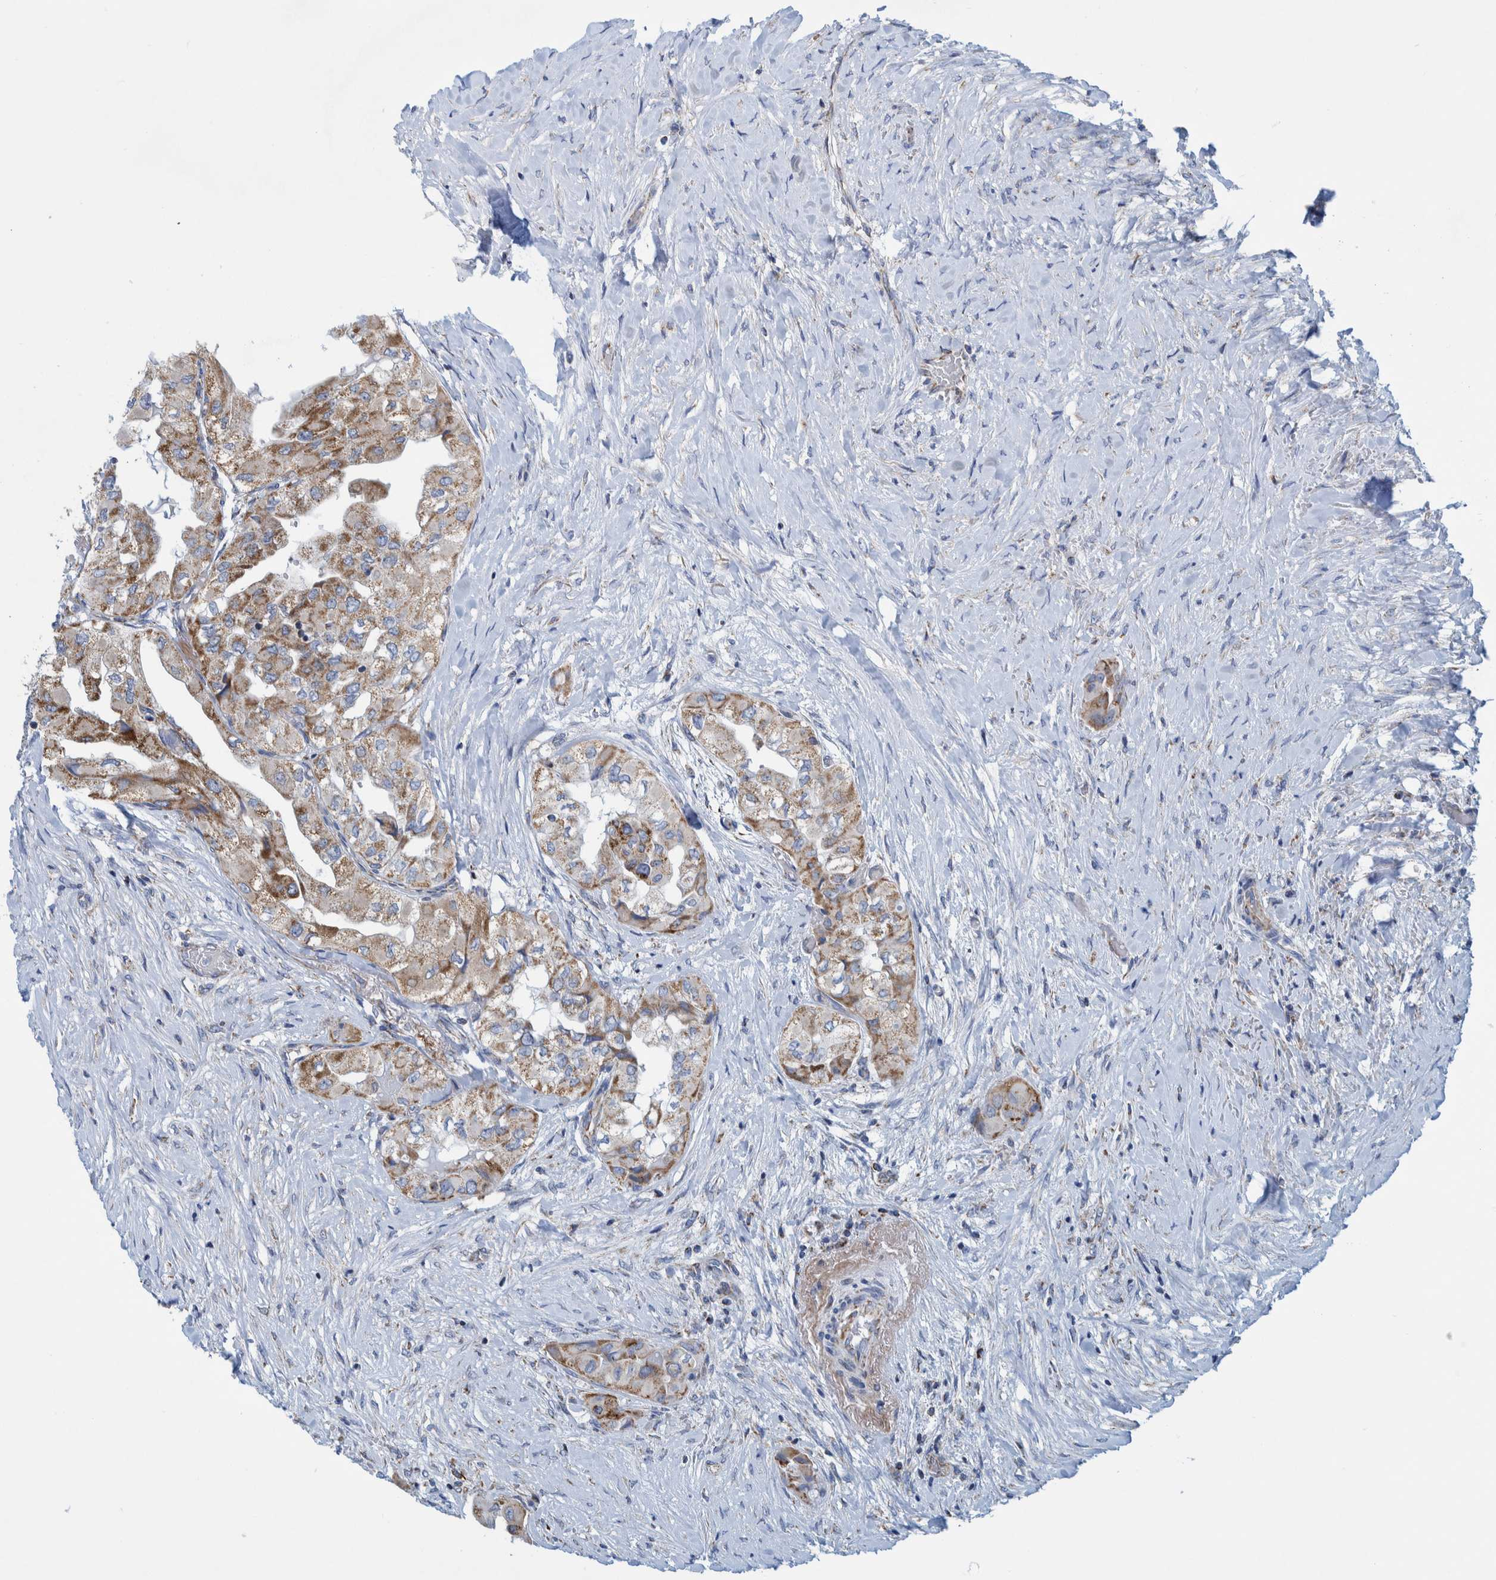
{"staining": {"intensity": "moderate", "quantity": "25%-75%", "location": "cytoplasmic/membranous"}, "tissue": "thyroid cancer", "cell_type": "Tumor cells", "image_type": "cancer", "snomed": [{"axis": "morphology", "description": "Papillary adenocarcinoma, NOS"}, {"axis": "topography", "description": "Thyroid gland"}], "caption": "Papillary adenocarcinoma (thyroid) stained with DAB (3,3'-diaminobenzidine) immunohistochemistry (IHC) shows medium levels of moderate cytoplasmic/membranous staining in about 25%-75% of tumor cells.", "gene": "MRPS7", "patient": {"sex": "female", "age": 59}}